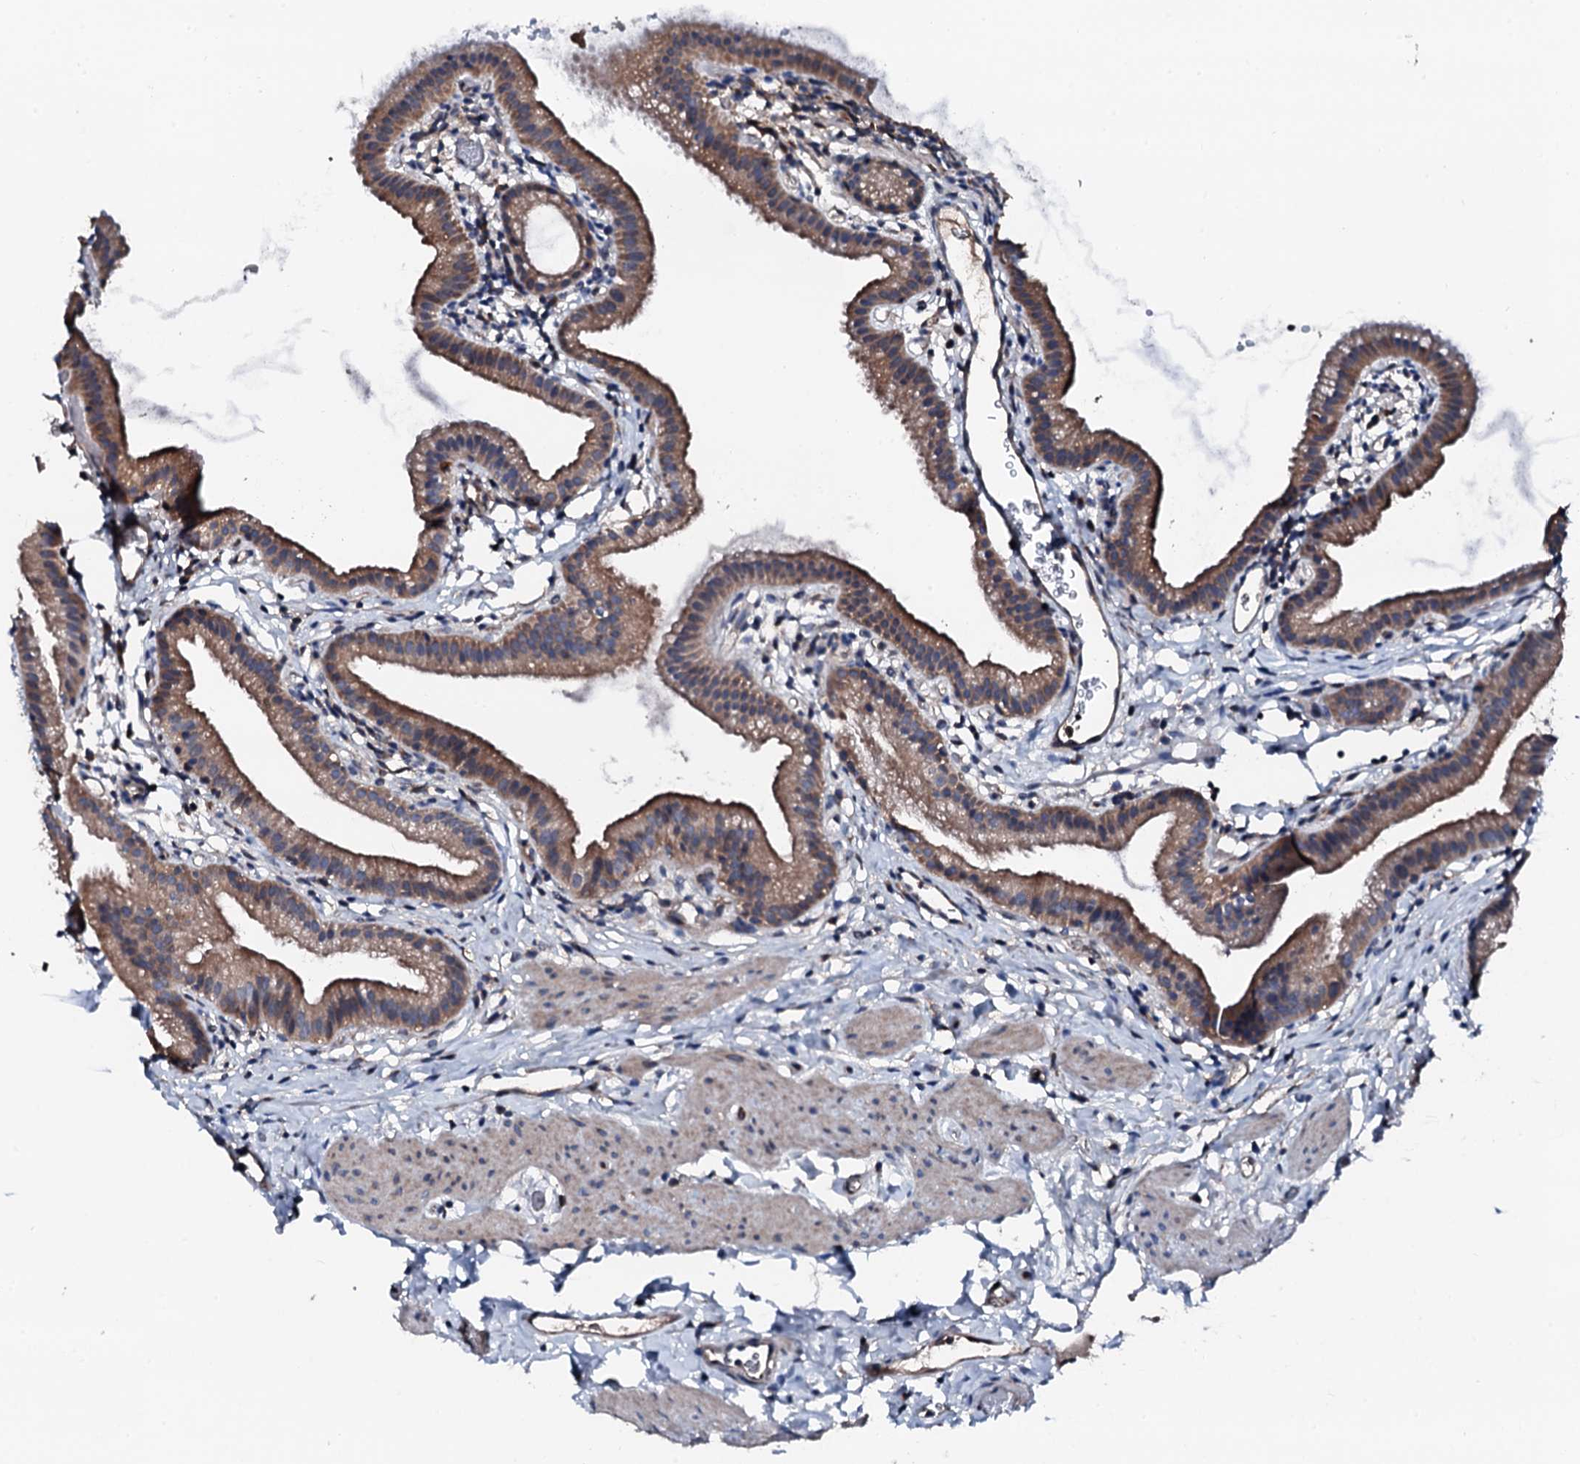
{"staining": {"intensity": "moderate", "quantity": ">75%", "location": "cytoplasmic/membranous"}, "tissue": "gallbladder", "cell_type": "Glandular cells", "image_type": "normal", "snomed": [{"axis": "morphology", "description": "Normal tissue, NOS"}, {"axis": "topography", "description": "Gallbladder"}], "caption": "DAB (3,3'-diaminobenzidine) immunohistochemical staining of unremarkable gallbladder reveals moderate cytoplasmic/membranous protein positivity in about >75% of glandular cells.", "gene": "TRAFD1", "patient": {"sex": "female", "age": 46}}